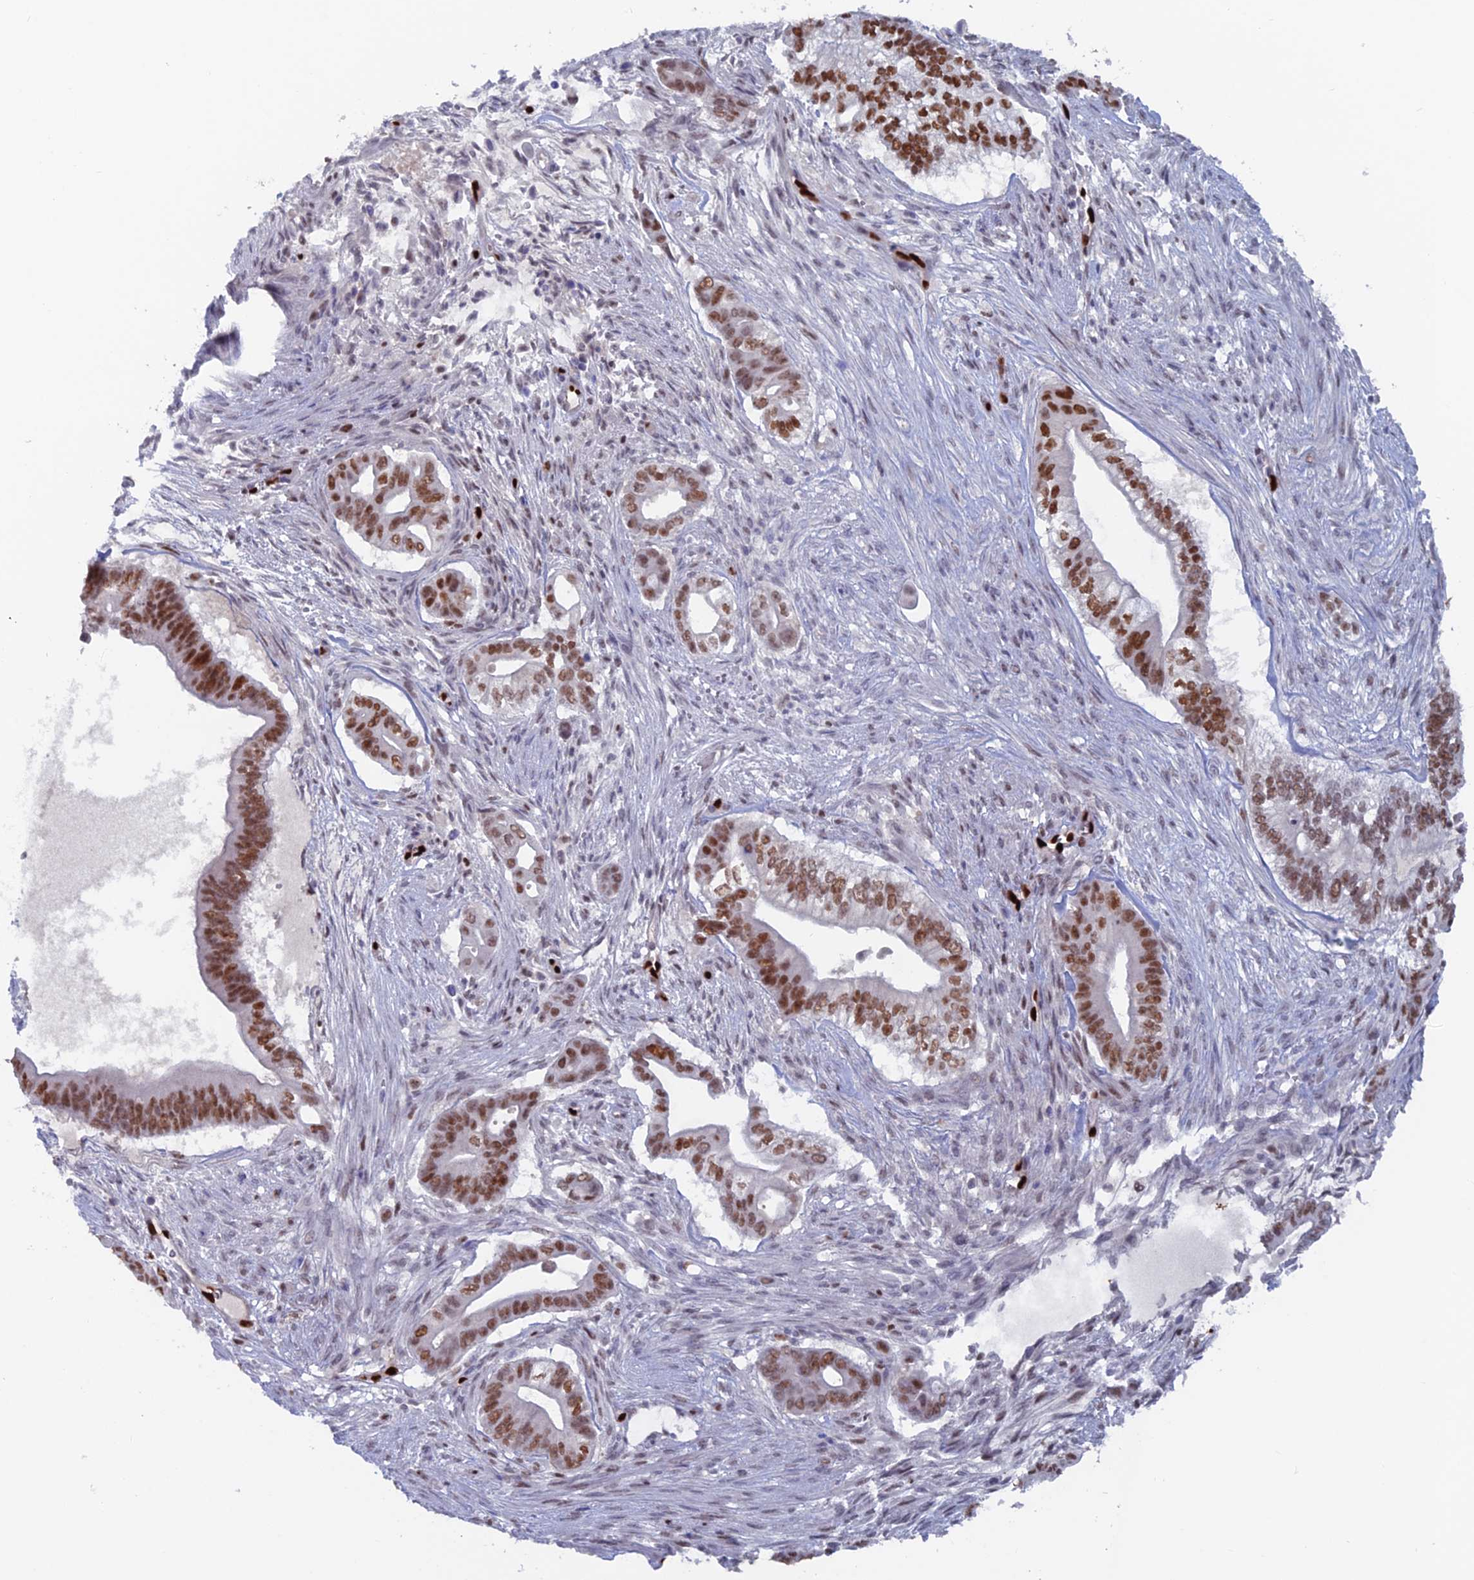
{"staining": {"intensity": "moderate", "quantity": ">75%", "location": "nuclear"}, "tissue": "pancreatic cancer", "cell_type": "Tumor cells", "image_type": "cancer", "snomed": [{"axis": "morphology", "description": "Adenocarcinoma, NOS"}, {"axis": "topography", "description": "Pancreas"}], "caption": "Human adenocarcinoma (pancreatic) stained with a brown dye demonstrates moderate nuclear positive positivity in approximately >75% of tumor cells.", "gene": "NOL4L", "patient": {"sex": "male", "age": 68}}